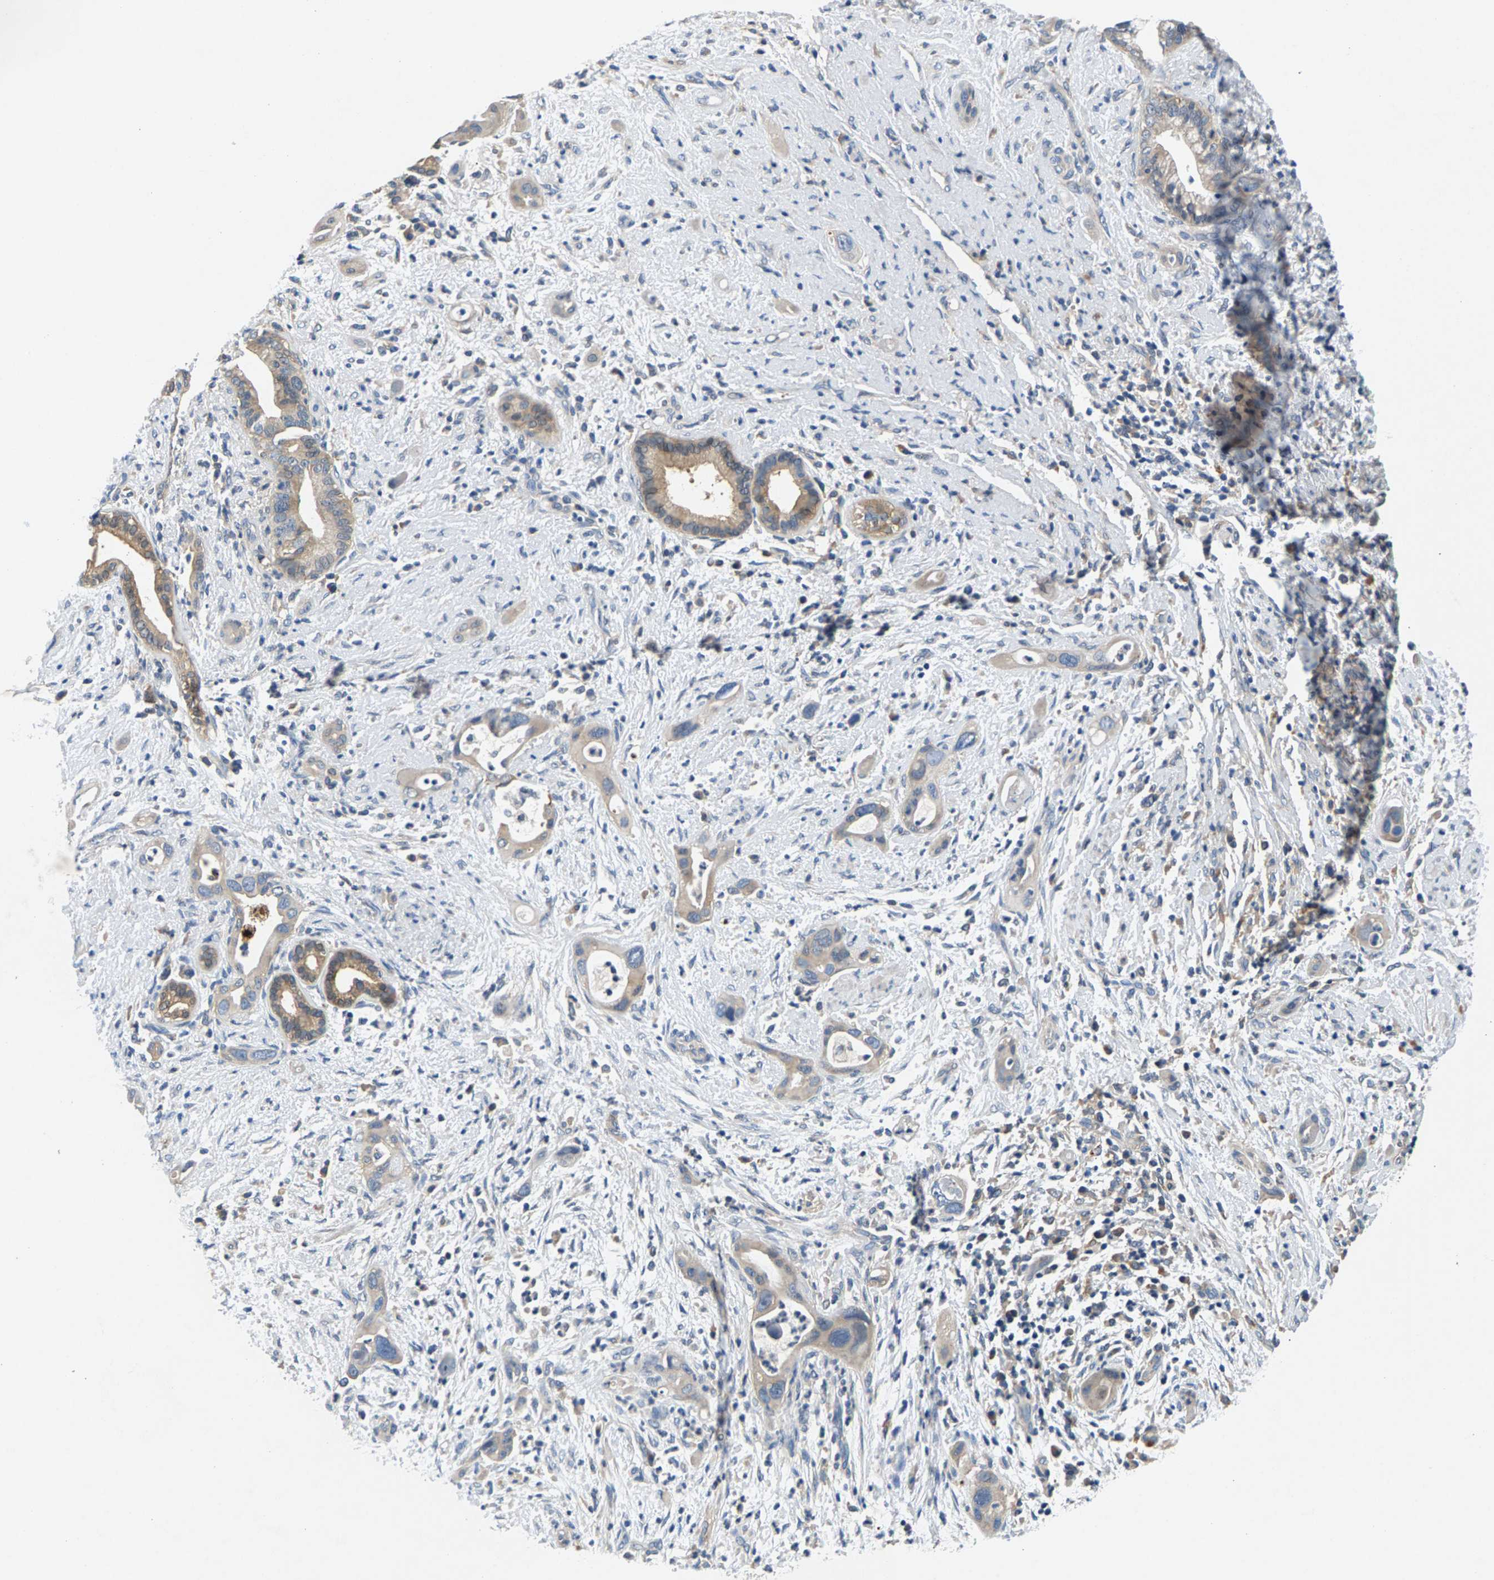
{"staining": {"intensity": "weak", "quantity": ">75%", "location": "cytoplasmic/membranous"}, "tissue": "pancreatic cancer", "cell_type": "Tumor cells", "image_type": "cancer", "snomed": [{"axis": "morphology", "description": "Adenocarcinoma, NOS"}, {"axis": "topography", "description": "Pancreas"}], "caption": "High-magnification brightfield microscopy of pancreatic cancer stained with DAB (brown) and counterstained with hematoxylin (blue). tumor cells exhibit weak cytoplasmic/membranous expression is seen in approximately>75% of cells.", "gene": "NT5C", "patient": {"sex": "male", "age": 59}}